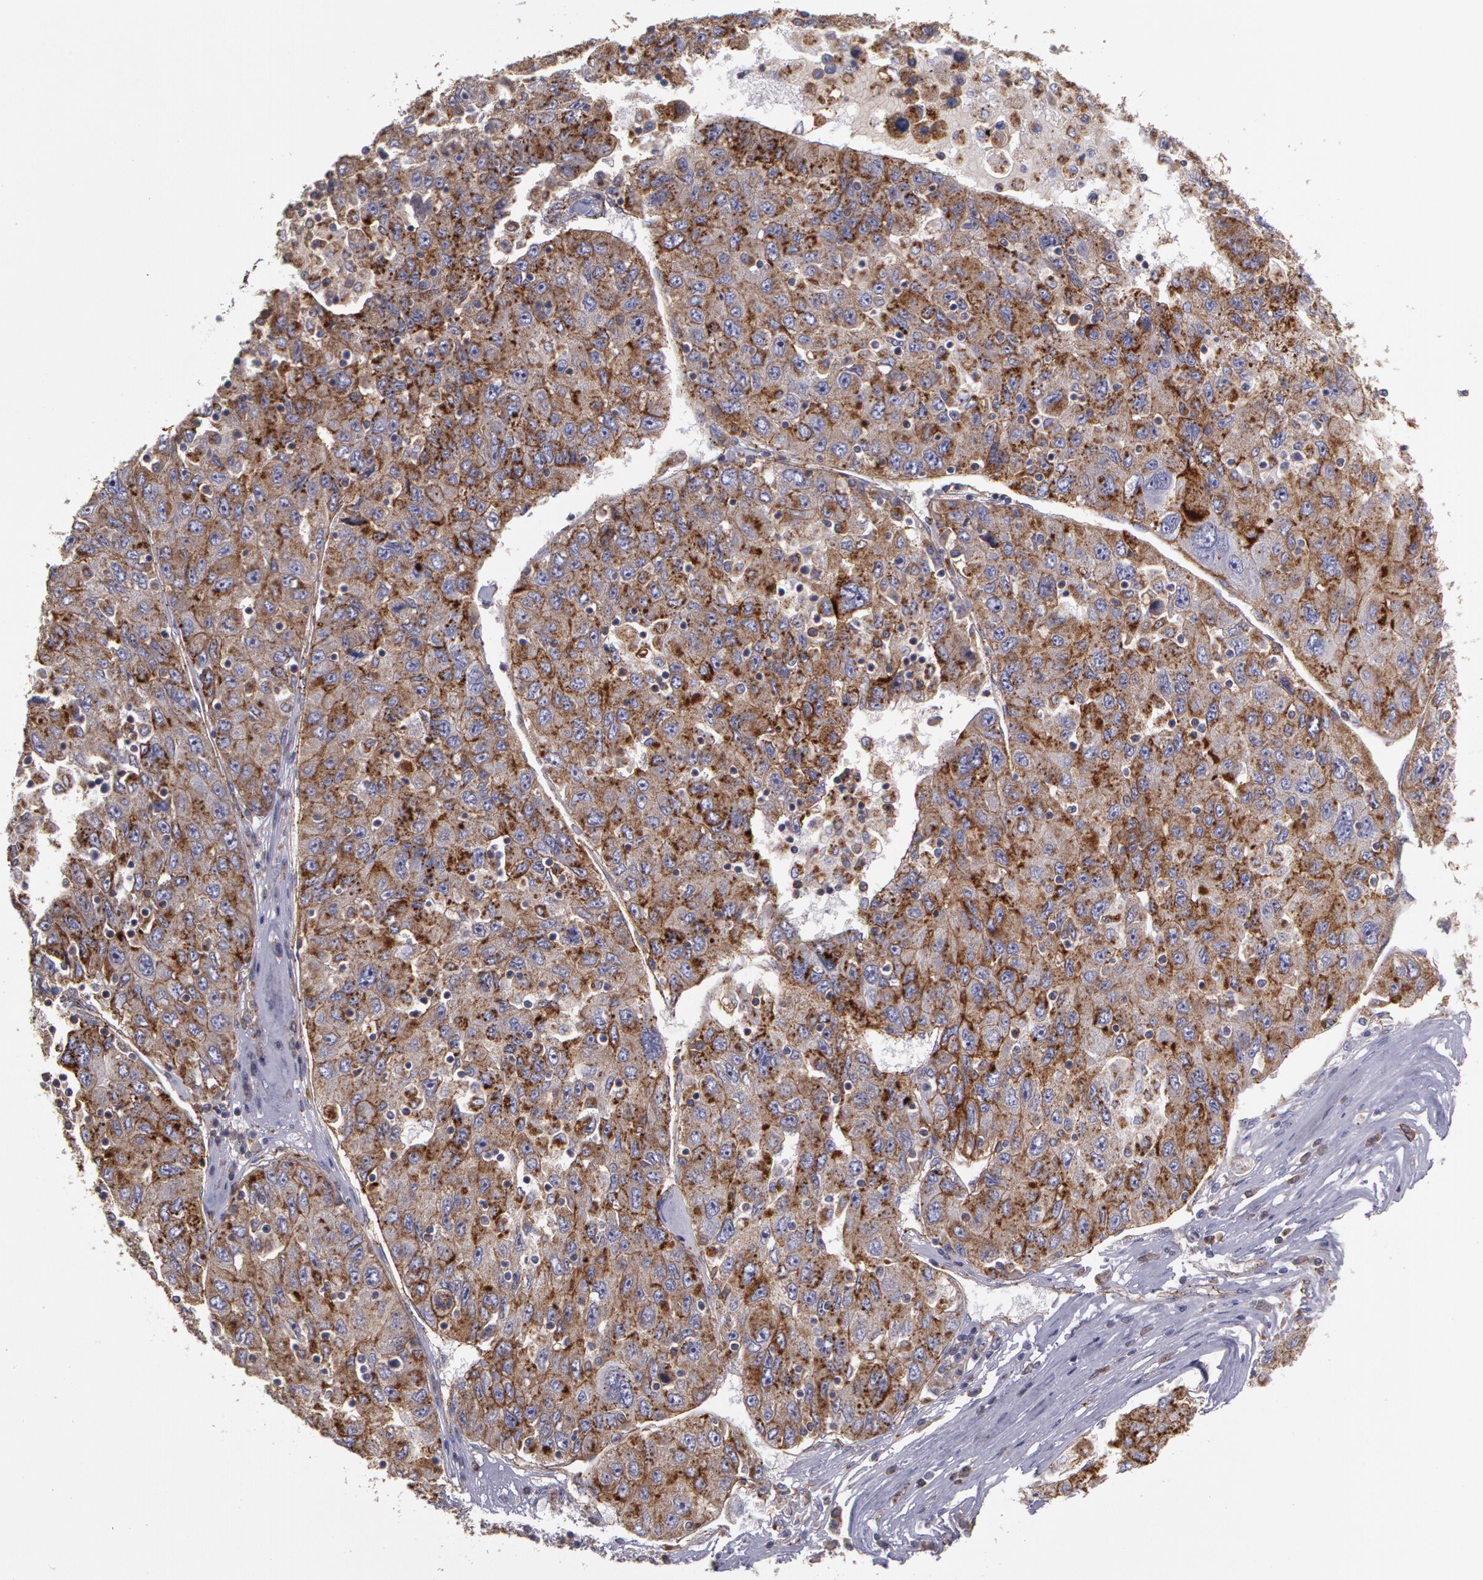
{"staining": {"intensity": "moderate", "quantity": ">75%", "location": "cytoplasmic/membranous"}, "tissue": "liver cancer", "cell_type": "Tumor cells", "image_type": "cancer", "snomed": [{"axis": "morphology", "description": "Carcinoma, Hepatocellular, NOS"}, {"axis": "topography", "description": "Liver"}], "caption": "Tumor cells display moderate cytoplasmic/membranous positivity in about >75% of cells in hepatocellular carcinoma (liver).", "gene": "FLOT2", "patient": {"sex": "male", "age": 49}}